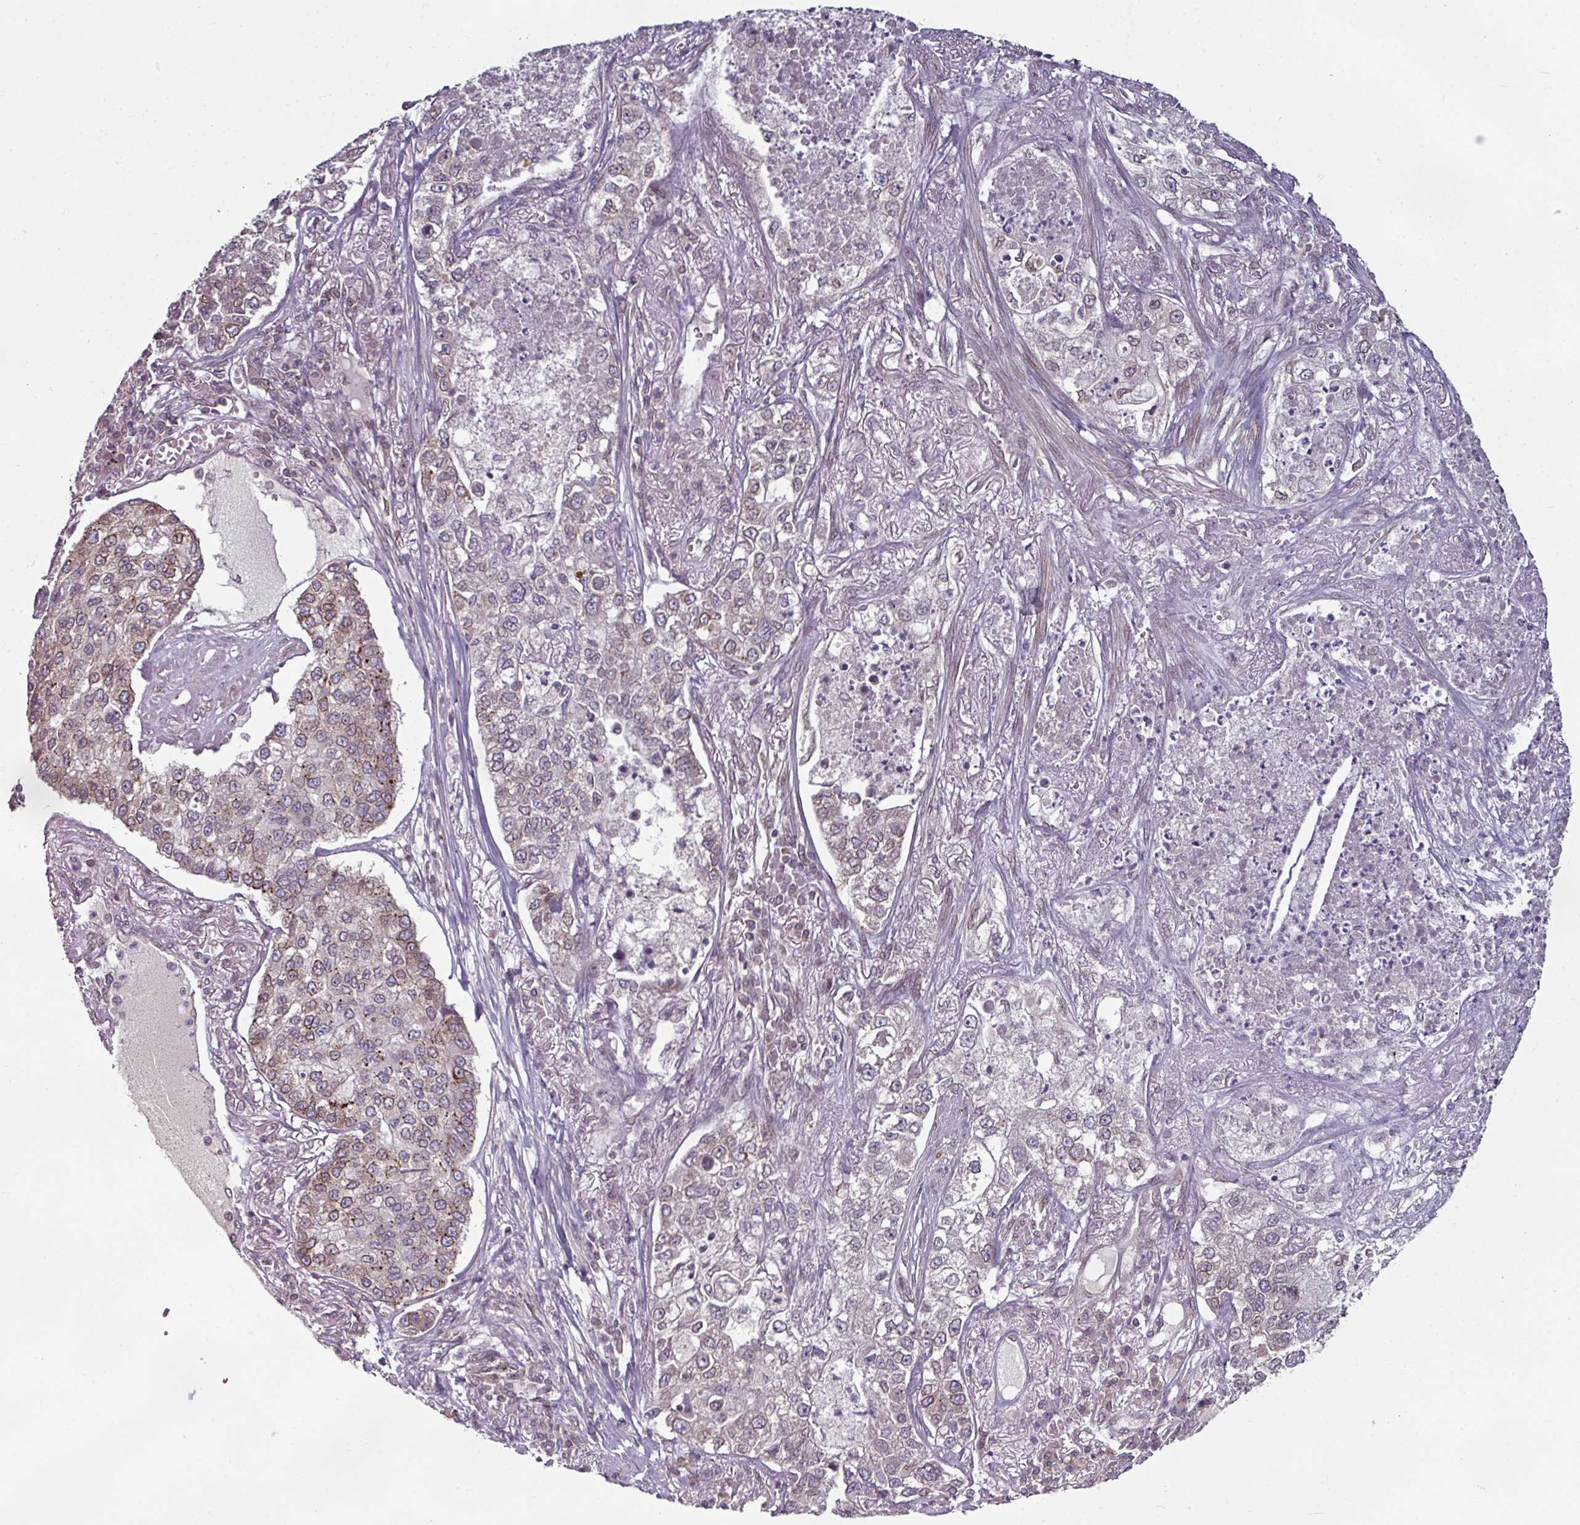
{"staining": {"intensity": "weak", "quantity": "<25%", "location": "cytoplasmic/membranous,nuclear"}, "tissue": "lung cancer", "cell_type": "Tumor cells", "image_type": "cancer", "snomed": [{"axis": "morphology", "description": "Adenocarcinoma, NOS"}, {"axis": "topography", "description": "Lung"}], "caption": "Immunohistochemistry (IHC) of human lung cancer (adenocarcinoma) shows no expression in tumor cells.", "gene": "RANGAP1", "patient": {"sex": "male", "age": 49}}